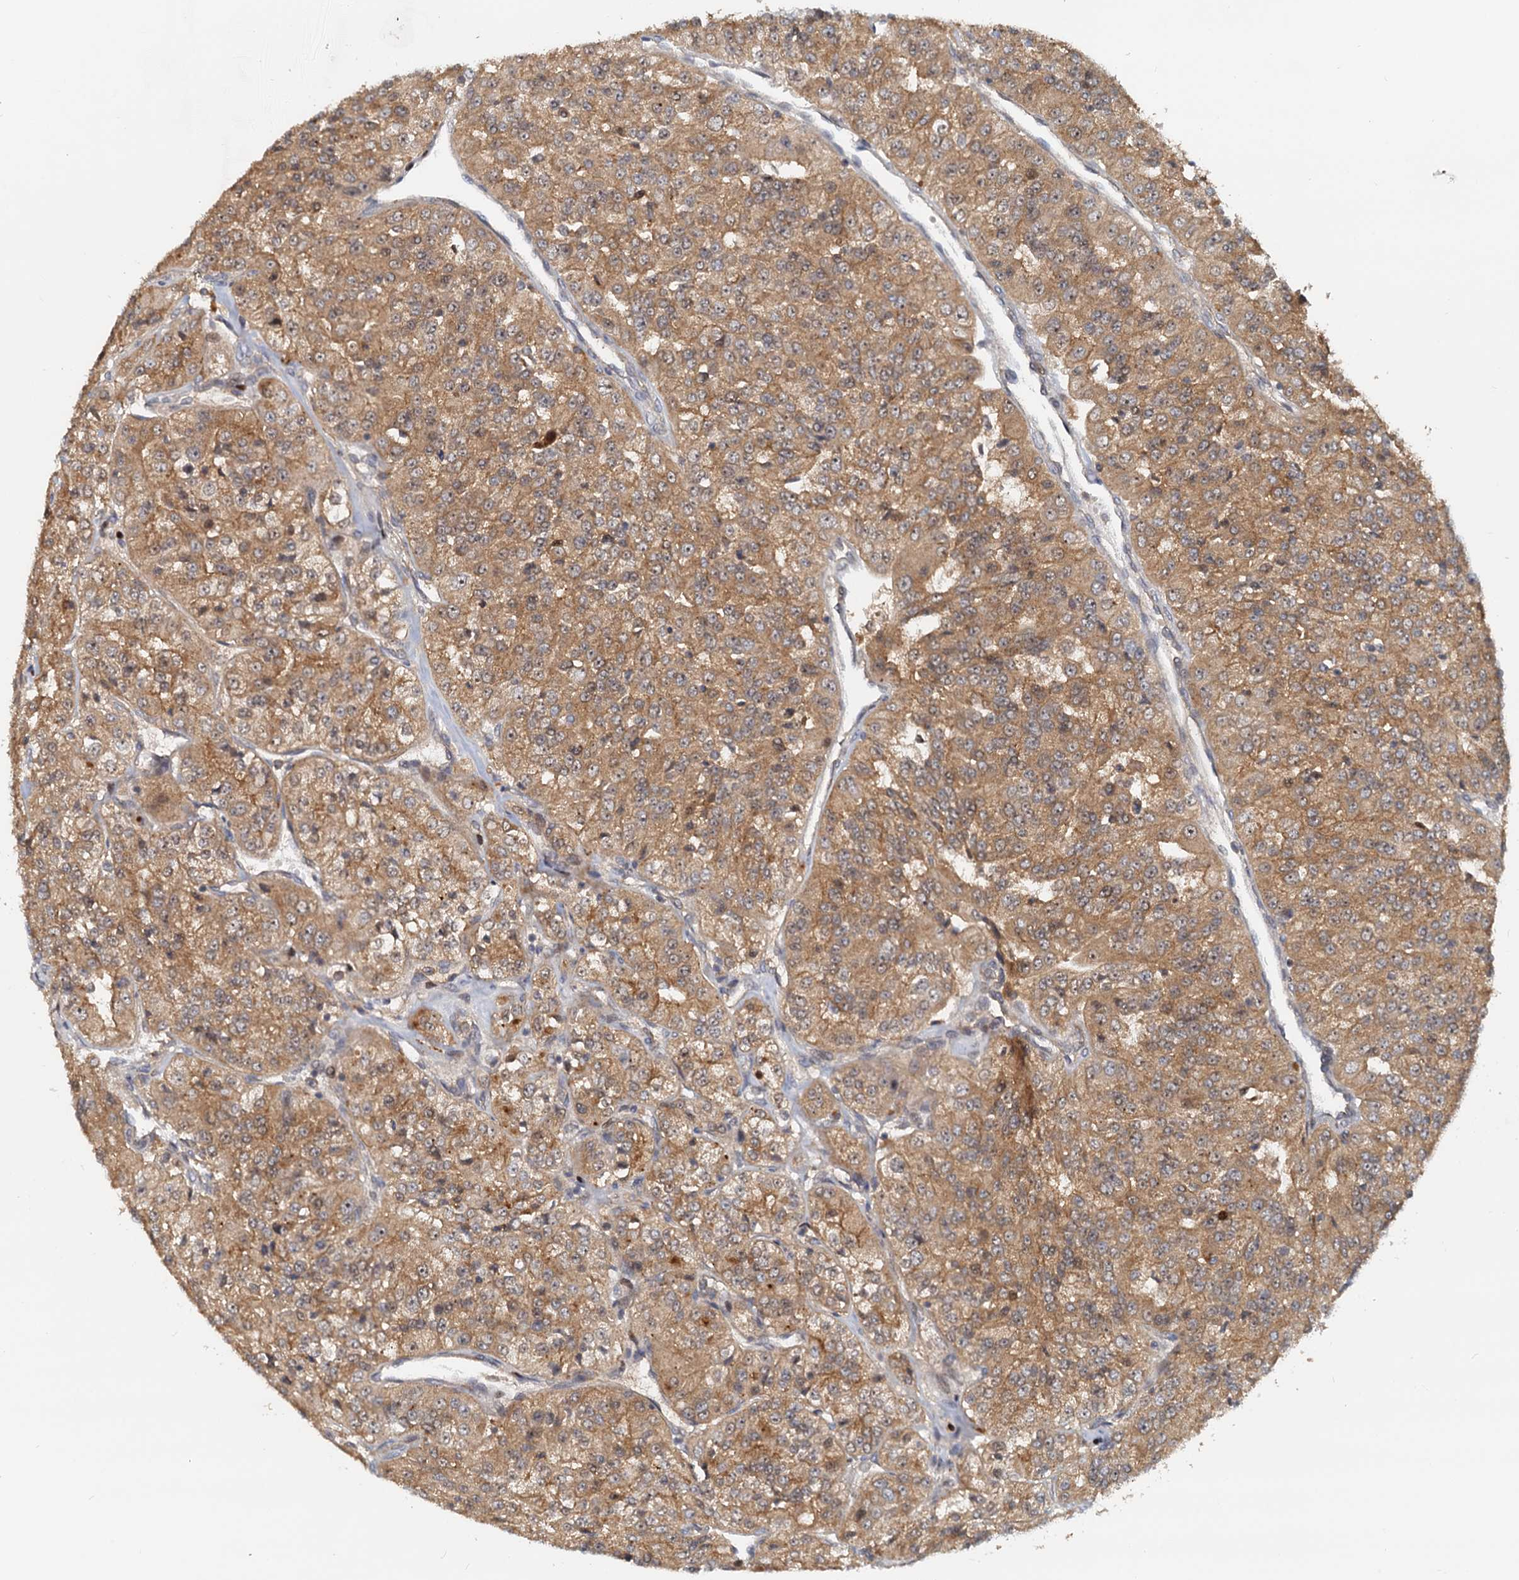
{"staining": {"intensity": "moderate", "quantity": ">75%", "location": "cytoplasmic/membranous"}, "tissue": "renal cancer", "cell_type": "Tumor cells", "image_type": "cancer", "snomed": [{"axis": "morphology", "description": "Adenocarcinoma, NOS"}, {"axis": "topography", "description": "Kidney"}], "caption": "Immunohistochemical staining of human adenocarcinoma (renal) displays moderate cytoplasmic/membranous protein staining in approximately >75% of tumor cells.", "gene": "TOLLIP", "patient": {"sex": "female", "age": 63}}